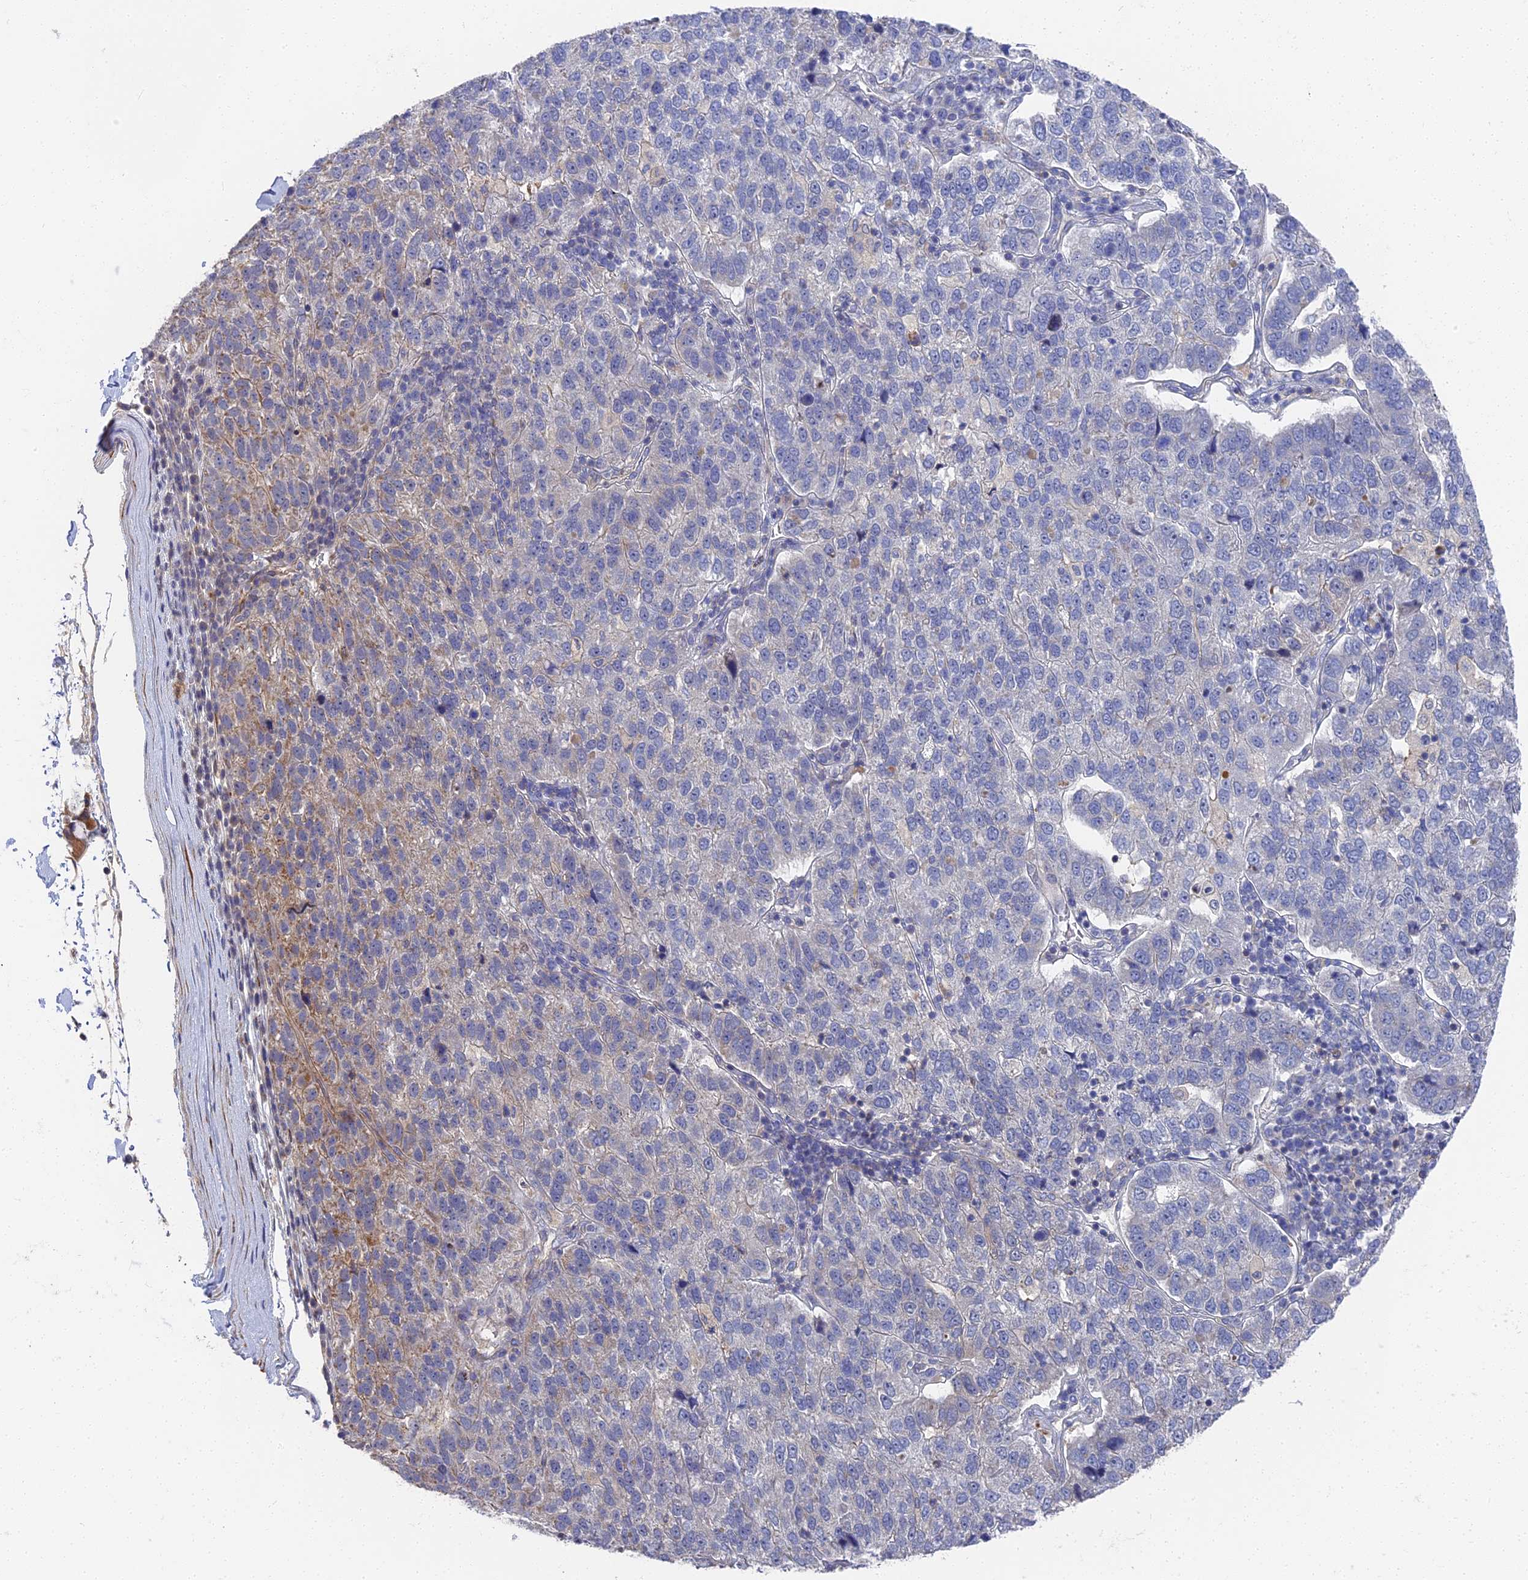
{"staining": {"intensity": "negative", "quantity": "none", "location": "none"}, "tissue": "pancreatic cancer", "cell_type": "Tumor cells", "image_type": "cancer", "snomed": [{"axis": "morphology", "description": "Adenocarcinoma, NOS"}, {"axis": "topography", "description": "Pancreas"}], "caption": "Immunohistochemistry of human pancreatic adenocarcinoma reveals no expression in tumor cells.", "gene": "CCDC113", "patient": {"sex": "female", "age": 61}}